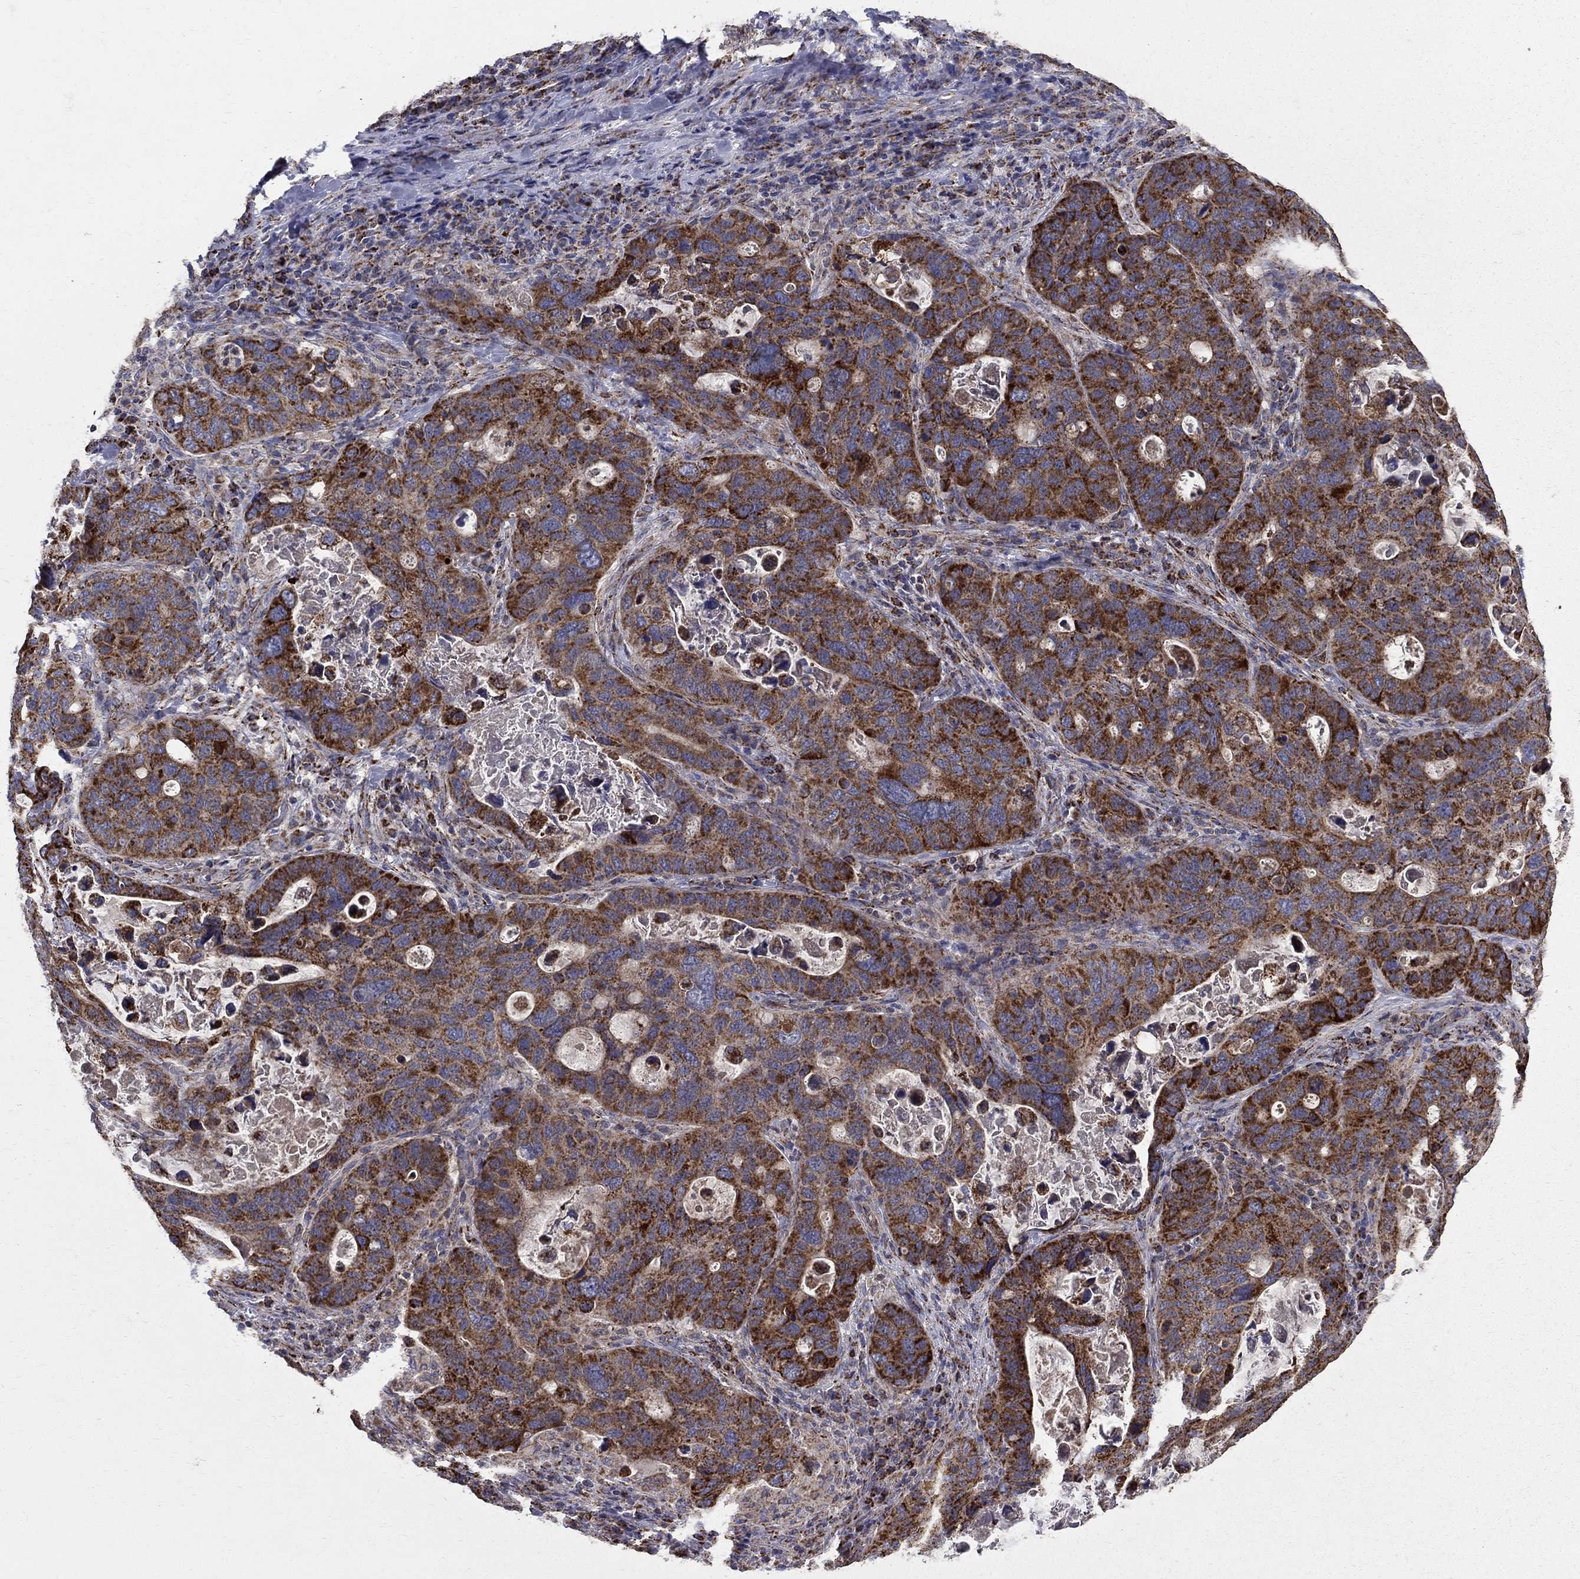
{"staining": {"intensity": "strong", "quantity": ">75%", "location": "cytoplasmic/membranous"}, "tissue": "stomach cancer", "cell_type": "Tumor cells", "image_type": "cancer", "snomed": [{"axis": "morphology", "description": "Adenocarcinoma, NOS"}, {"axis": "topography", "description": "Stomach"}], "caption": "Protein staining shows strong cytoplasmic/membranous expression in approximately >75% of tumor cells in adenocarcinoma (stomach).", "gene": "GCSH", "patient": {"sex": "male", "age": 54}}